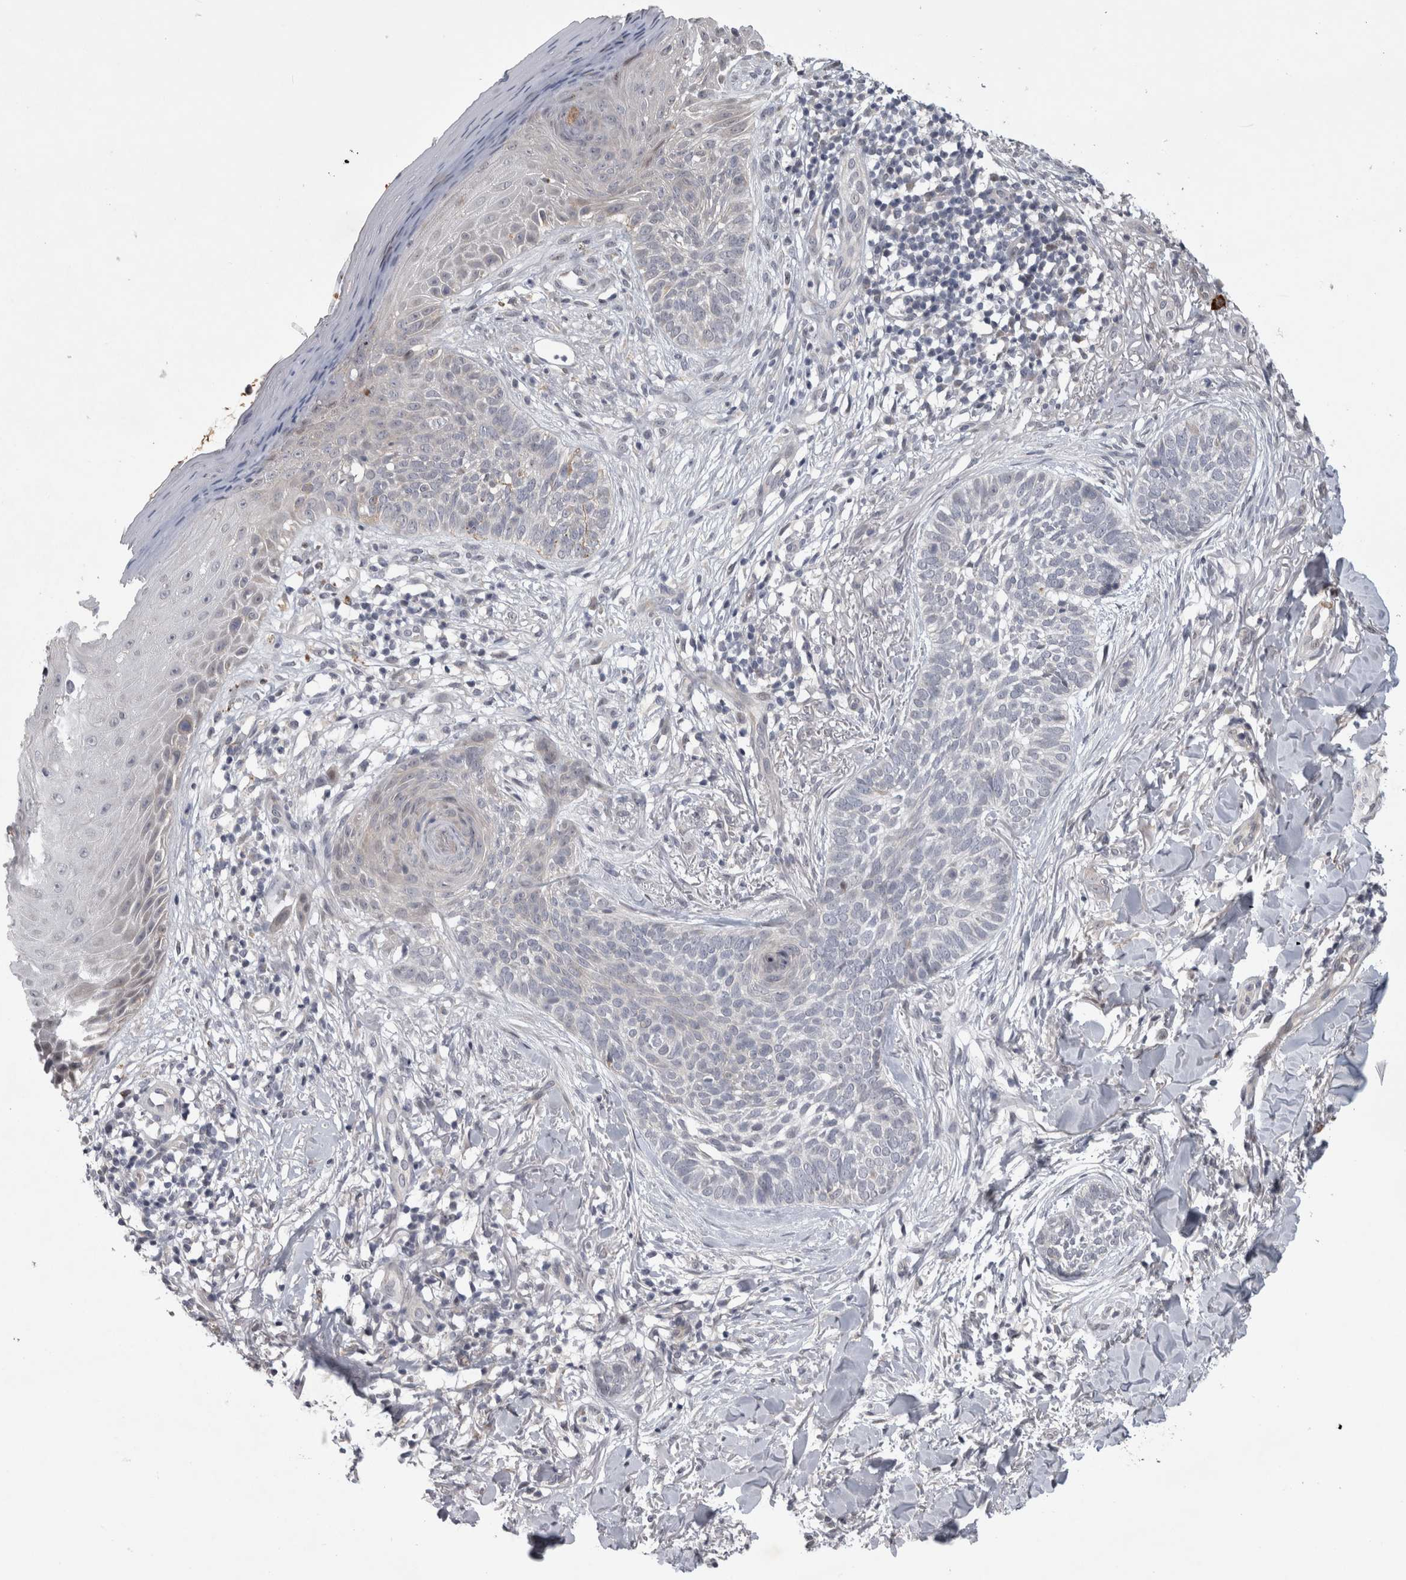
{"staining": {"intensity": "negative", "quantity": "none", "location": "none"}, "tissue": "skin cancer", "cell_type": "Tumor cells", "image_type": "cancer", "snomed": [{"axis": "morphology", "description": "Normal tissue, NOS"}, {"axis": "morphology", "description": "Basal cell carcinoma"}, {"axis": "topography", "description": "Skin"}], "caption": "This is an IHC photomicrograph of skin basal cell carcinoma. There is no staining in tumor cells.", "gene": "IFI44", "patient": {"sex": "male", "age": 67}}